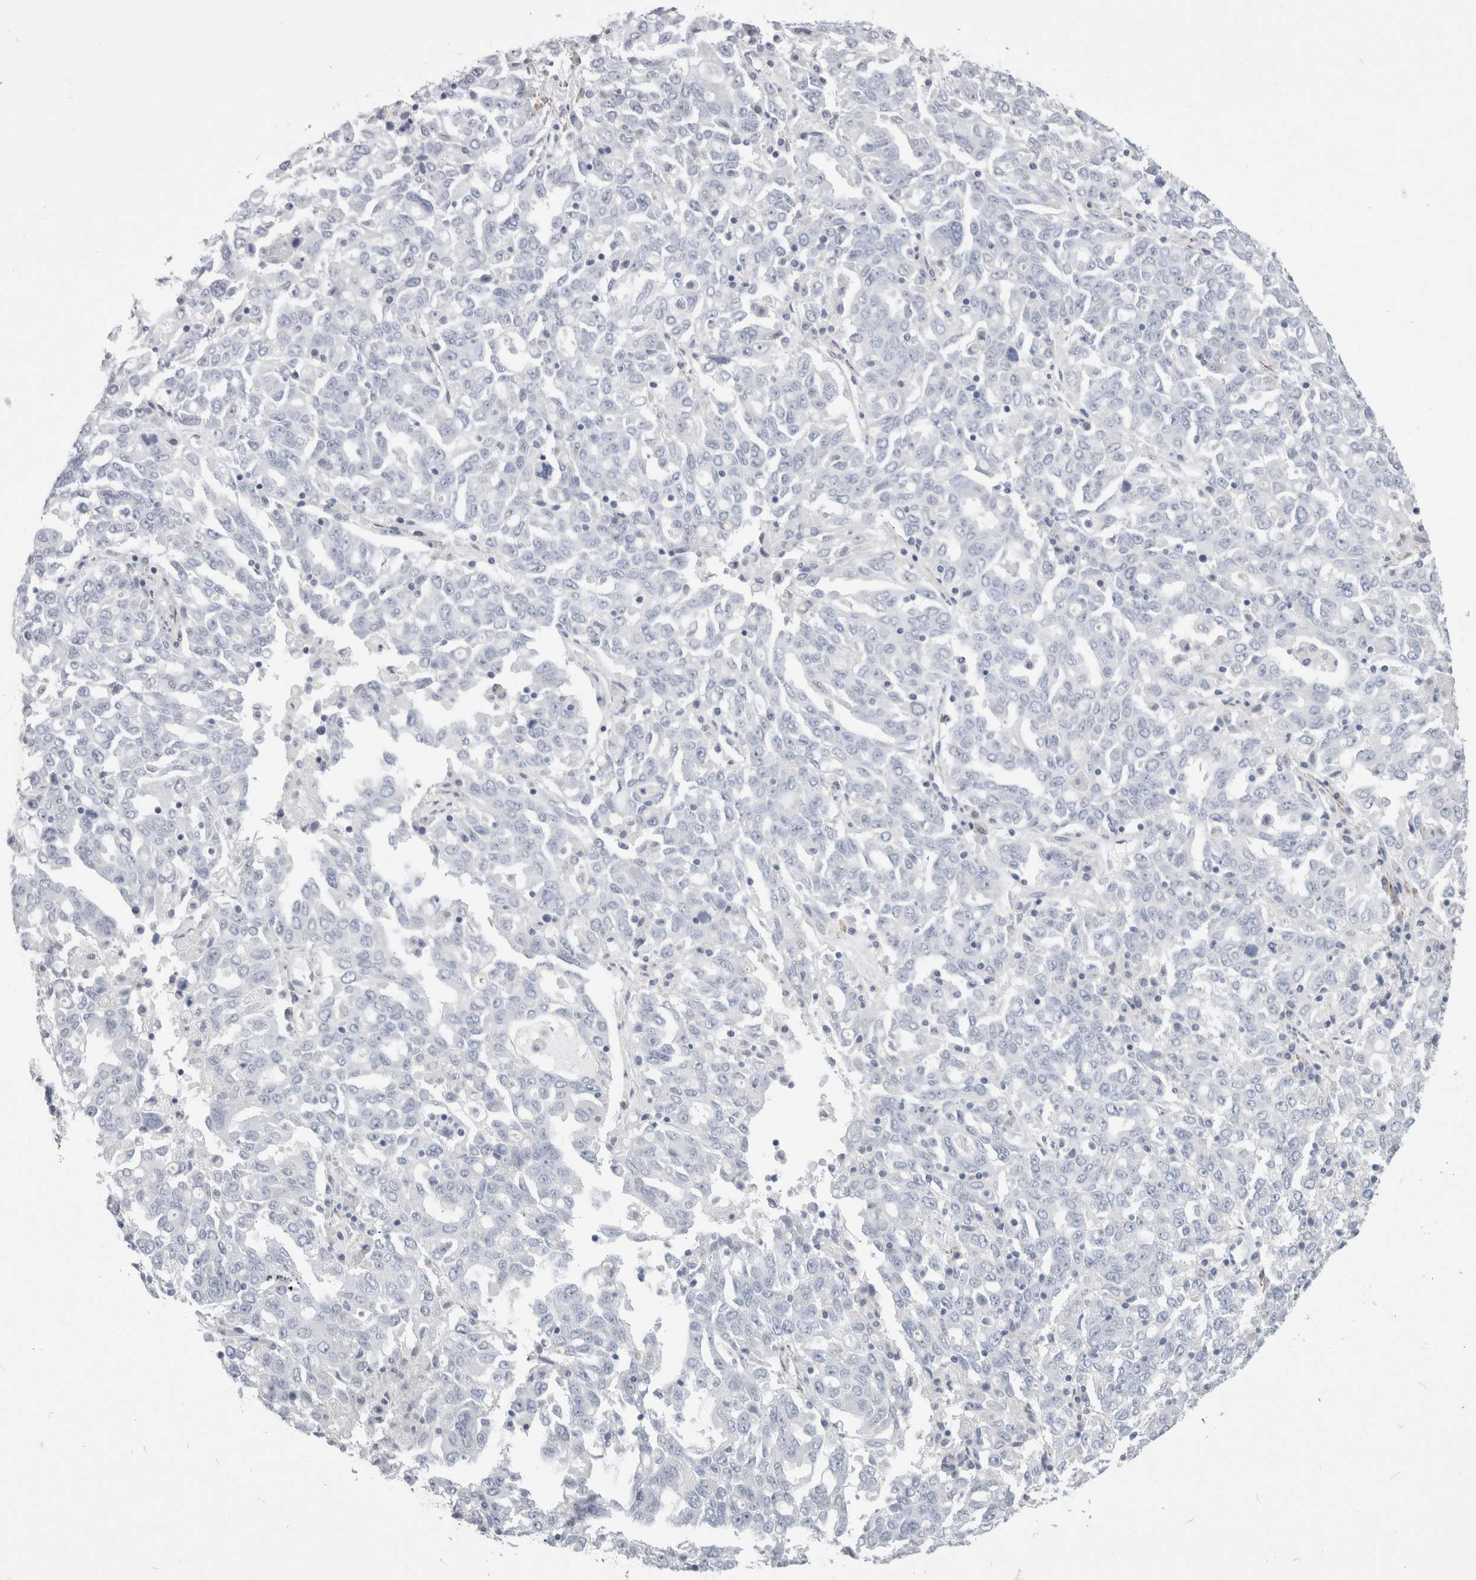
{"staining": {"intensity": "negative", "quantity": "none", "location": "none"}, "tissue": "ovarian cancer", "cell_type": "Tumor cells", "image_type": "cancer", "snomed": [{"axis": "morphology", "description": "Carcinoma, endometroid"}, {"axis": "topography", "description": "Ovary"}], "caption": "There is no significant staining in tumor cells of ovarian endometroid carcinoma.", "gene": "EPDR1", "patient": {"sex": "female", "age": 62}}